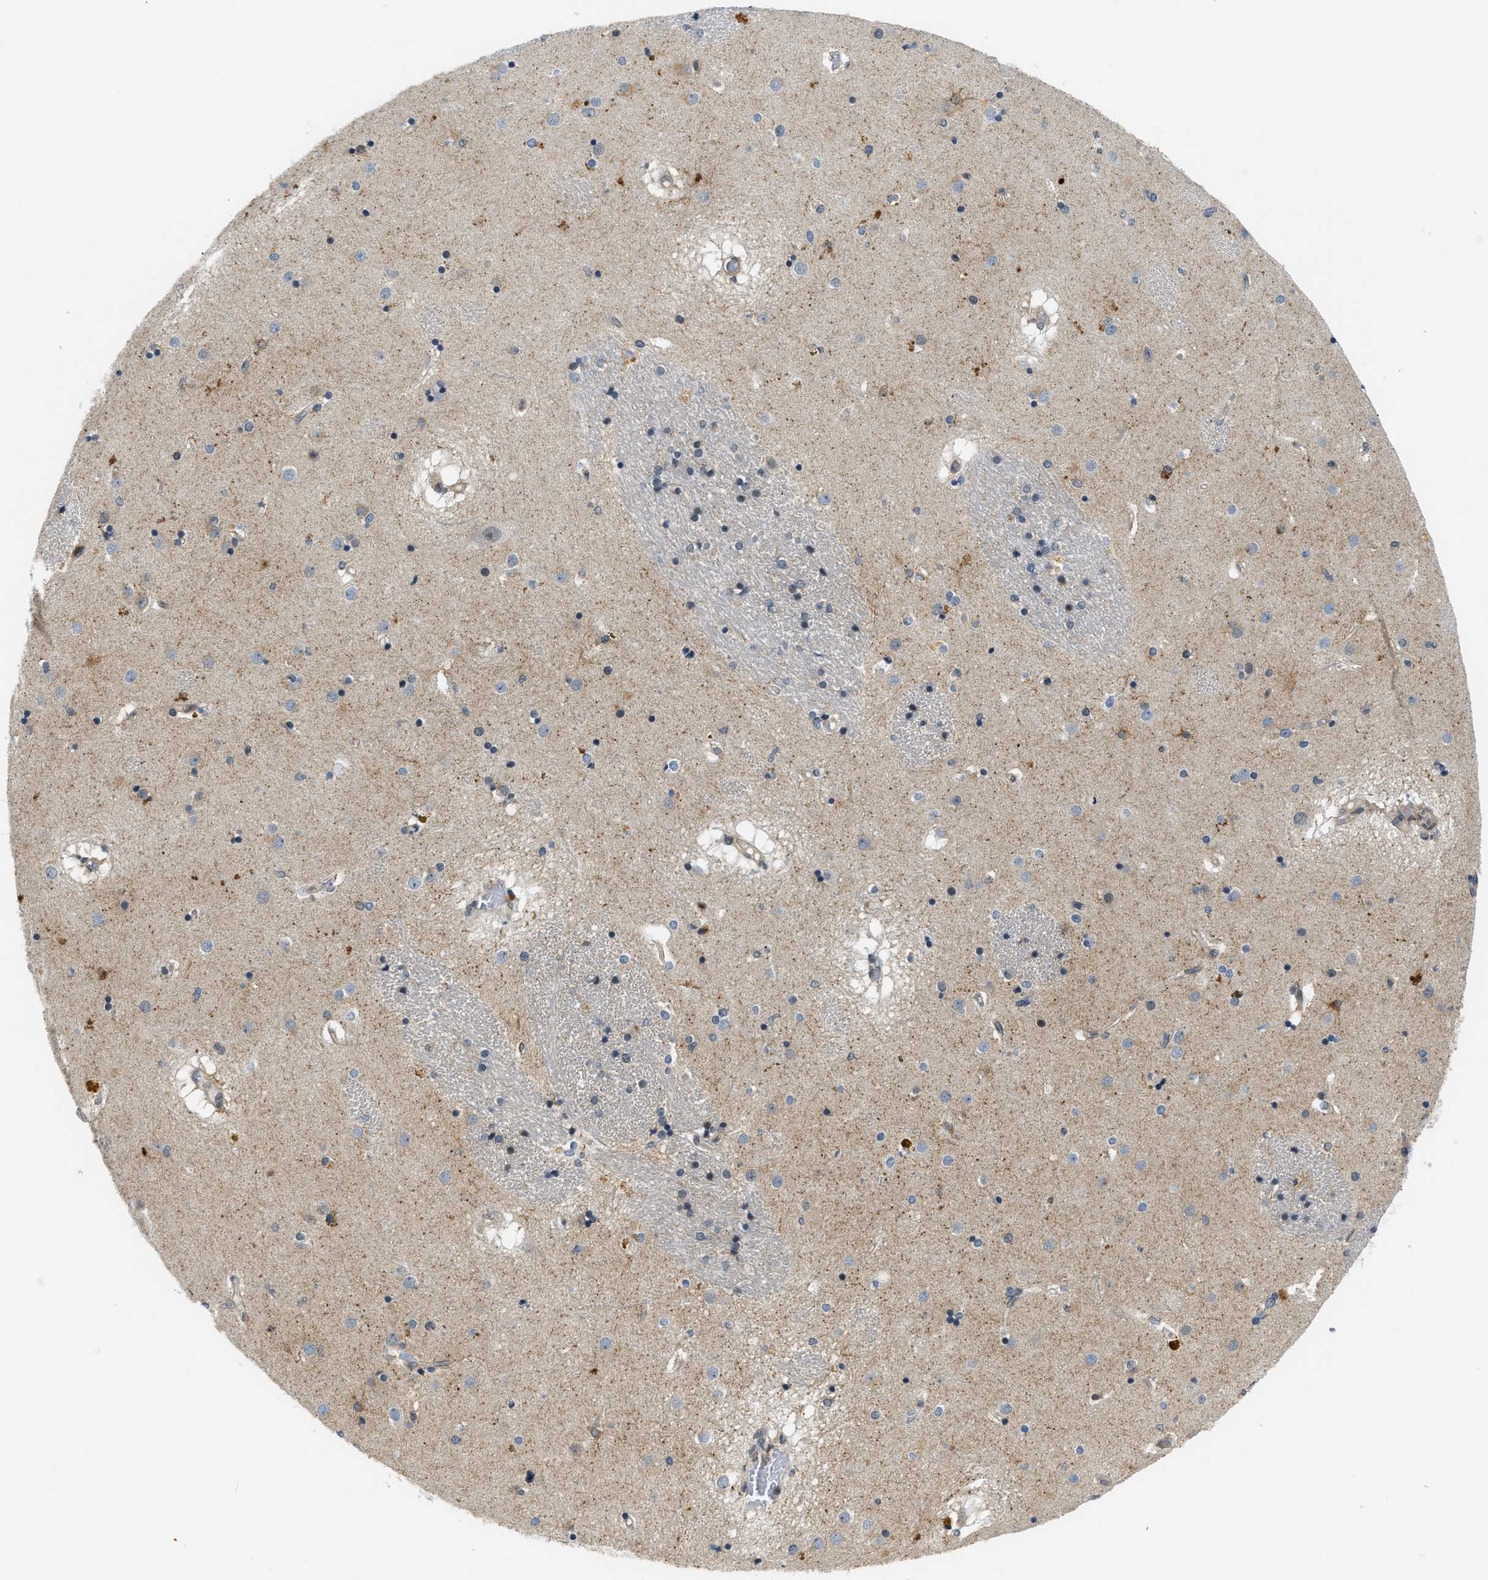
{"staining": {"intensity": "weak", "quantity": "<25%", "location": "cytoplasmic/membranous"}, "tissue": "caudate", "cell_type": "Glial cells", "image_type": "normal", "snomed": [{"axis": "morphology", "description": "Normal tissue, NOS"}, {"axis": "topography", "description": "Lateral ventricle wall"}], "caption": "This is a photomicrograph of immunohistochemistry (IHC) staining of benign caudate, which shows no positivity in glial cells. (Brightfield microscopy of DAB (3,3'-diaminobenzidine) immunohistochemistry at high magnification).", "gene": "SMAD4", "patient": {"sex": "male", "age": 70}}